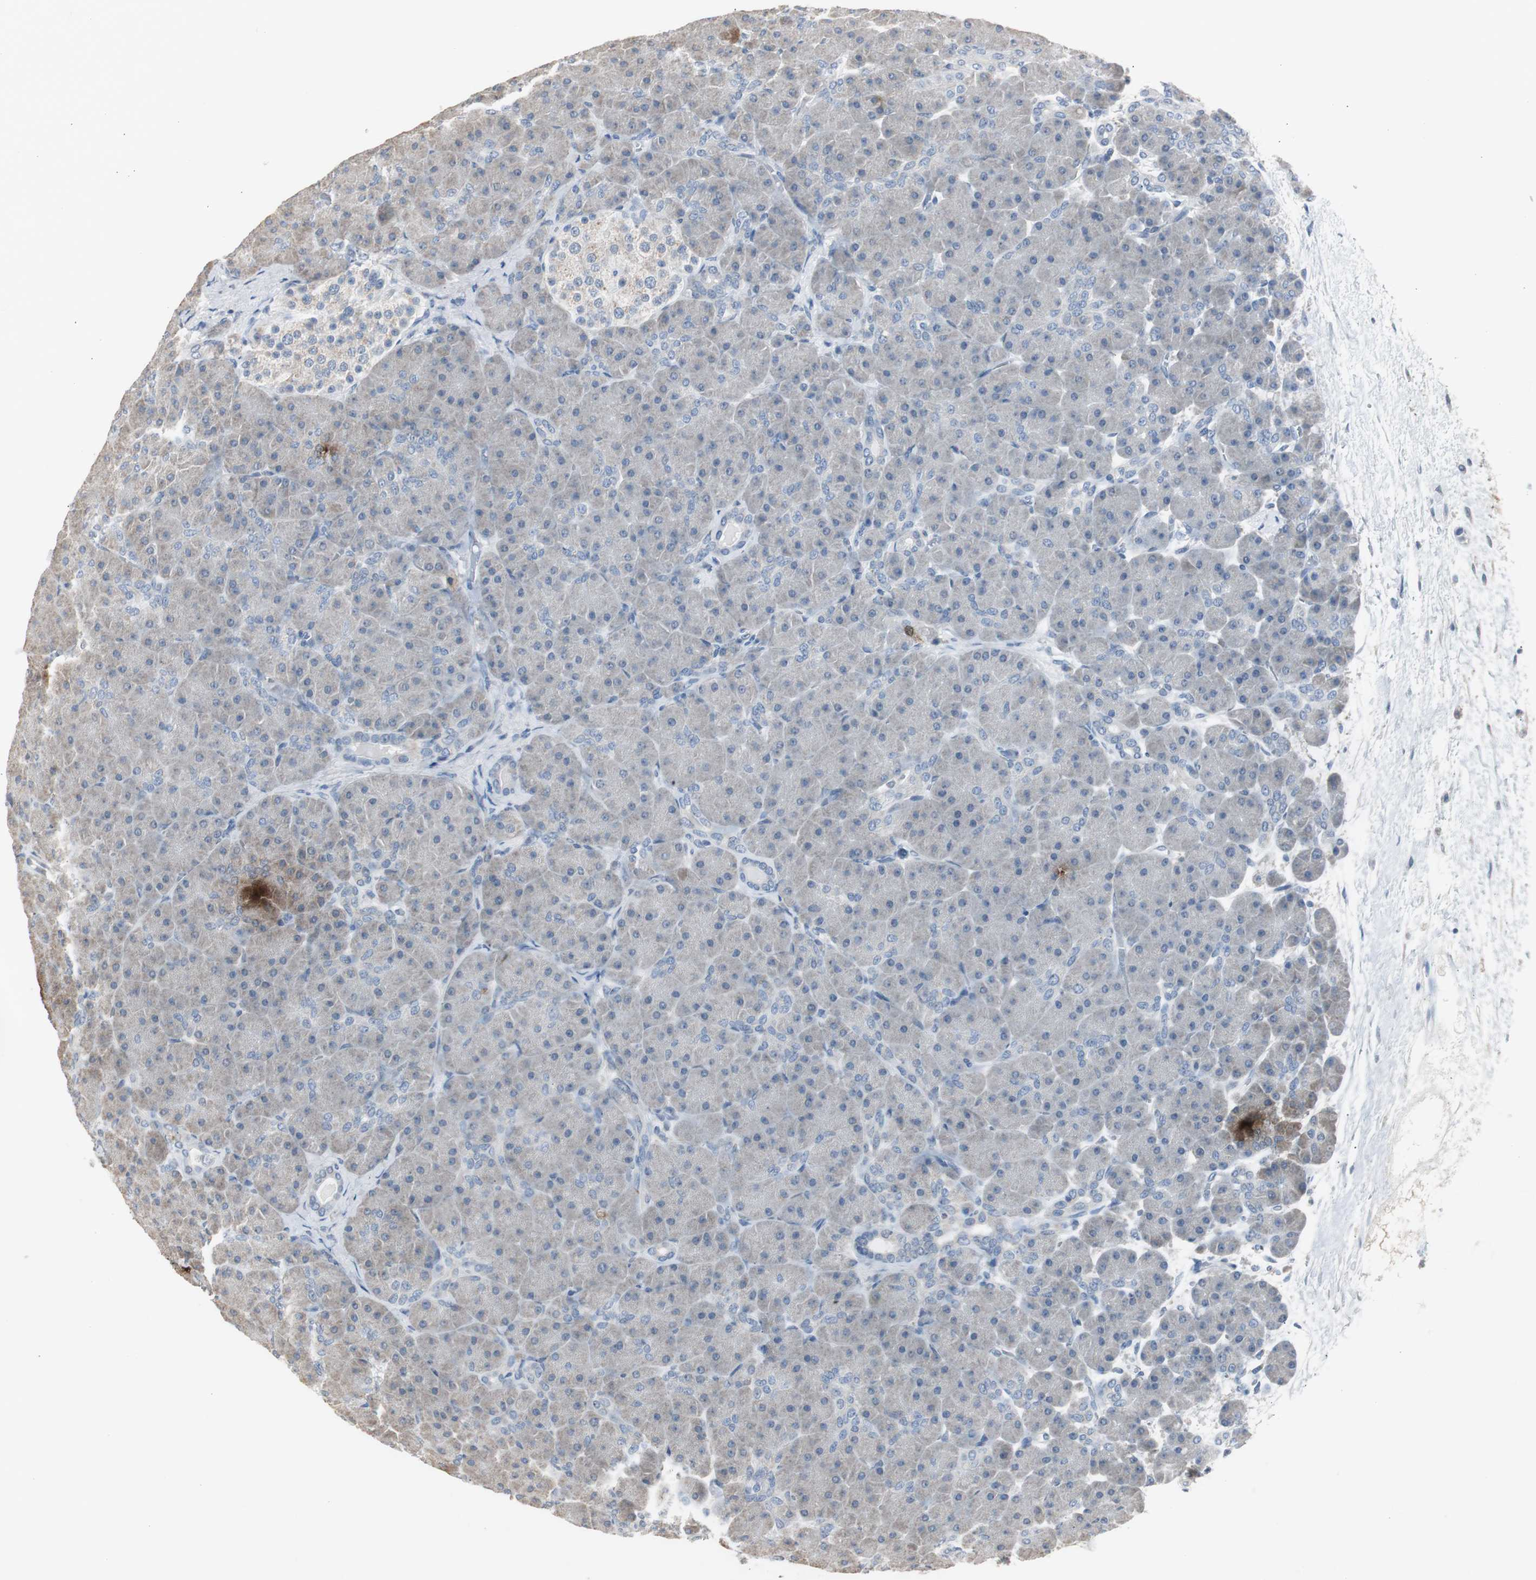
{"staining": {"intensity": "negative", "quantity": "none", "location": "none"}, "tissue": "pancreas", "cell_type": "Exocrine glandular cells", "image_type": "normal", "snomed": [{"axis": "morphology", "description": "Normal tissue, NOS"}, {"axis": "topography", "description": "Pancreas"}], "caption": "This histopathology image is of benign pancreas stained with immunohistochemistry to label a protein in brown with the nuclei are counter-stained blue. There is no expression in exocrine glandular cells.", "gene": "TK1", "patient": {"sex": "male", "age": 66}}